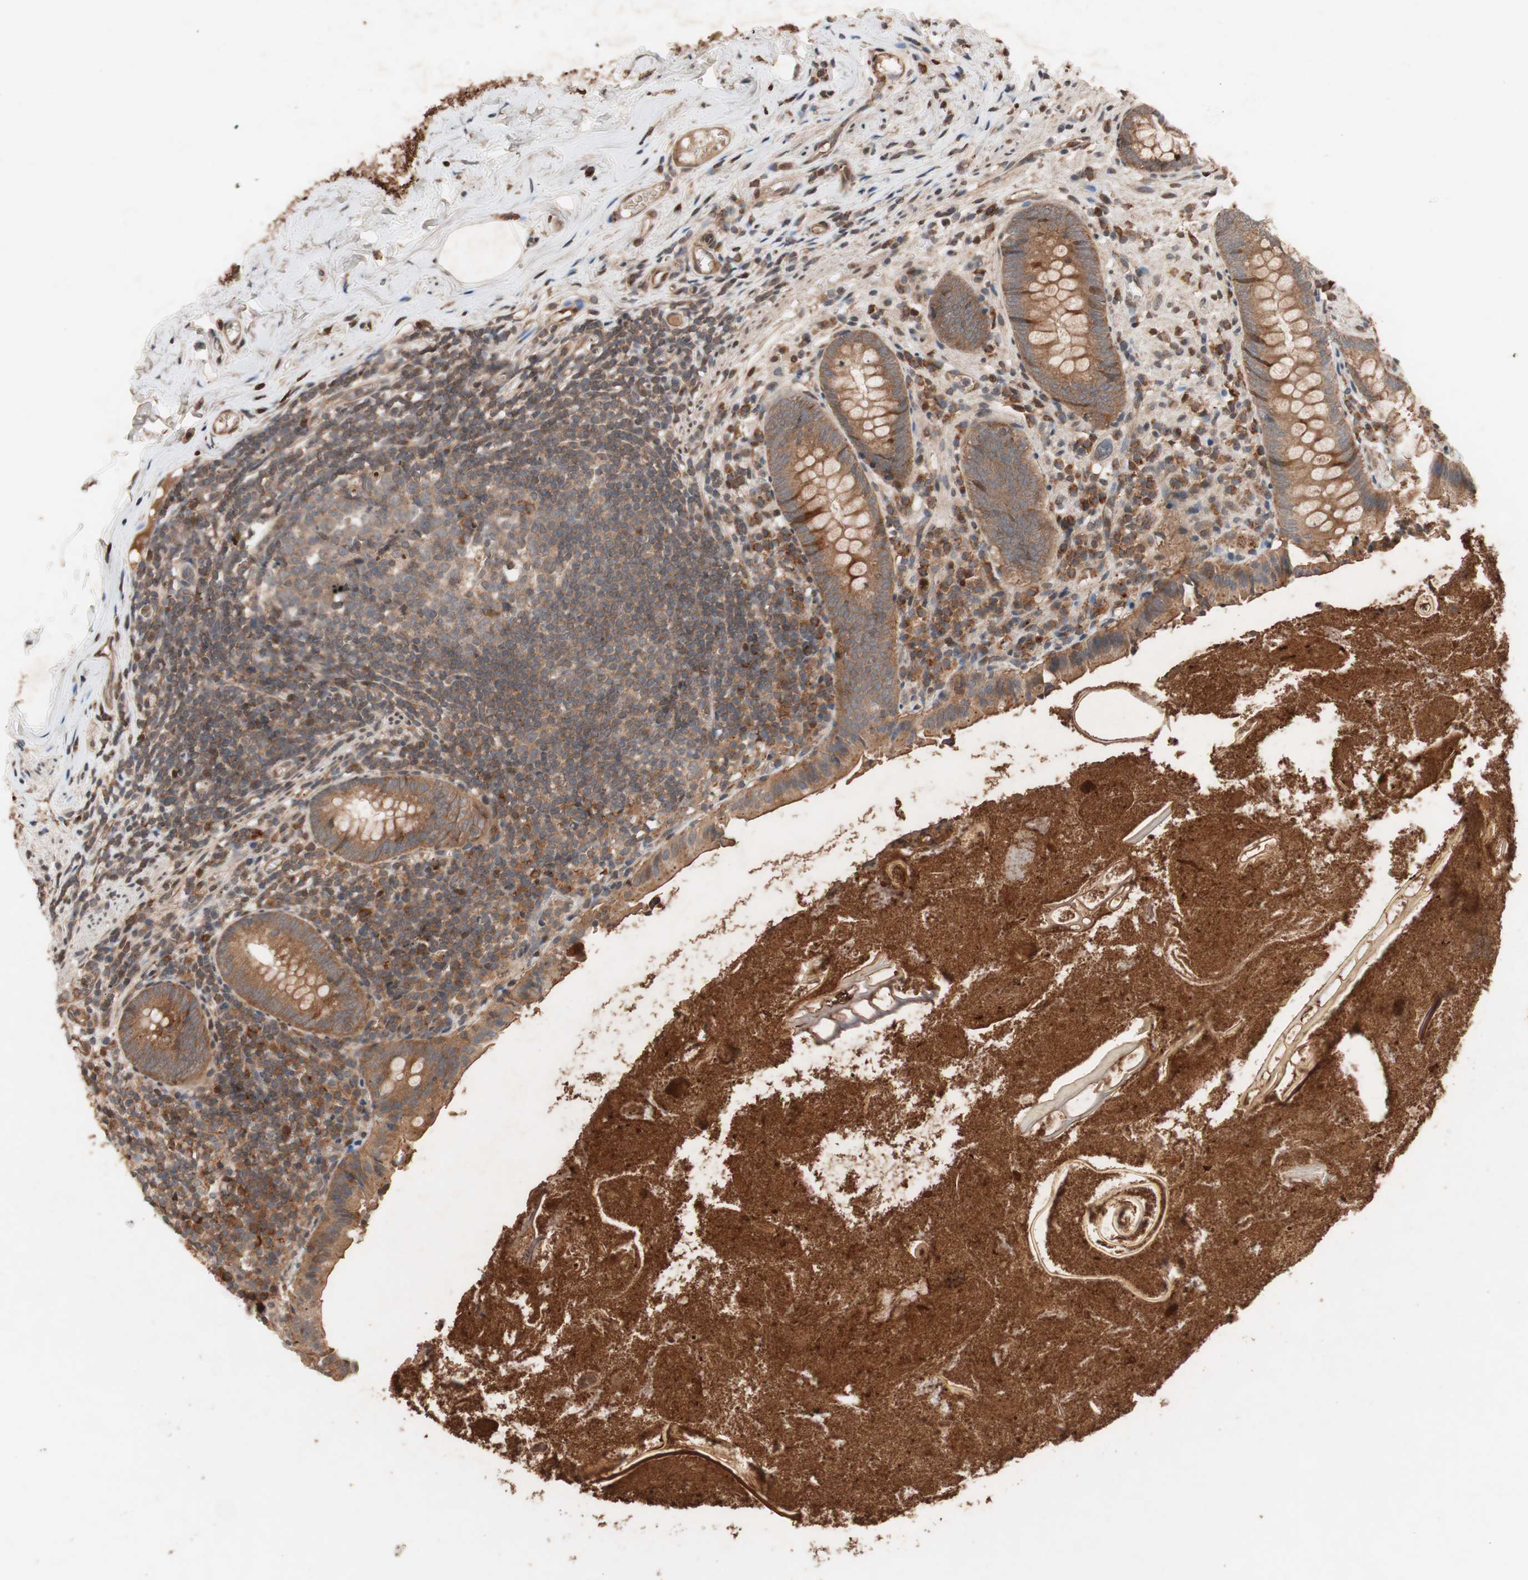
{"staining": {"intensity": "moderate", "quantity": ">75%", "location": "cytoplasmic/membranous"}, "tissue": "appendix", "cell_type": "Glandular cells", "image_type": "normal", "snomed": [{"axis": "morphology", "description": "Normal tissue, NOS"}, {"axis": "topography", "description": "Appendix"}], "caption": "Immunohistochemistry of benign appendix demonstrates medium levels of moderate cytoplasmic/membranous expression in approximately >75% of glandular cells.", "gene": "NF2", "patient": {"sex": "male", "age": 52}}